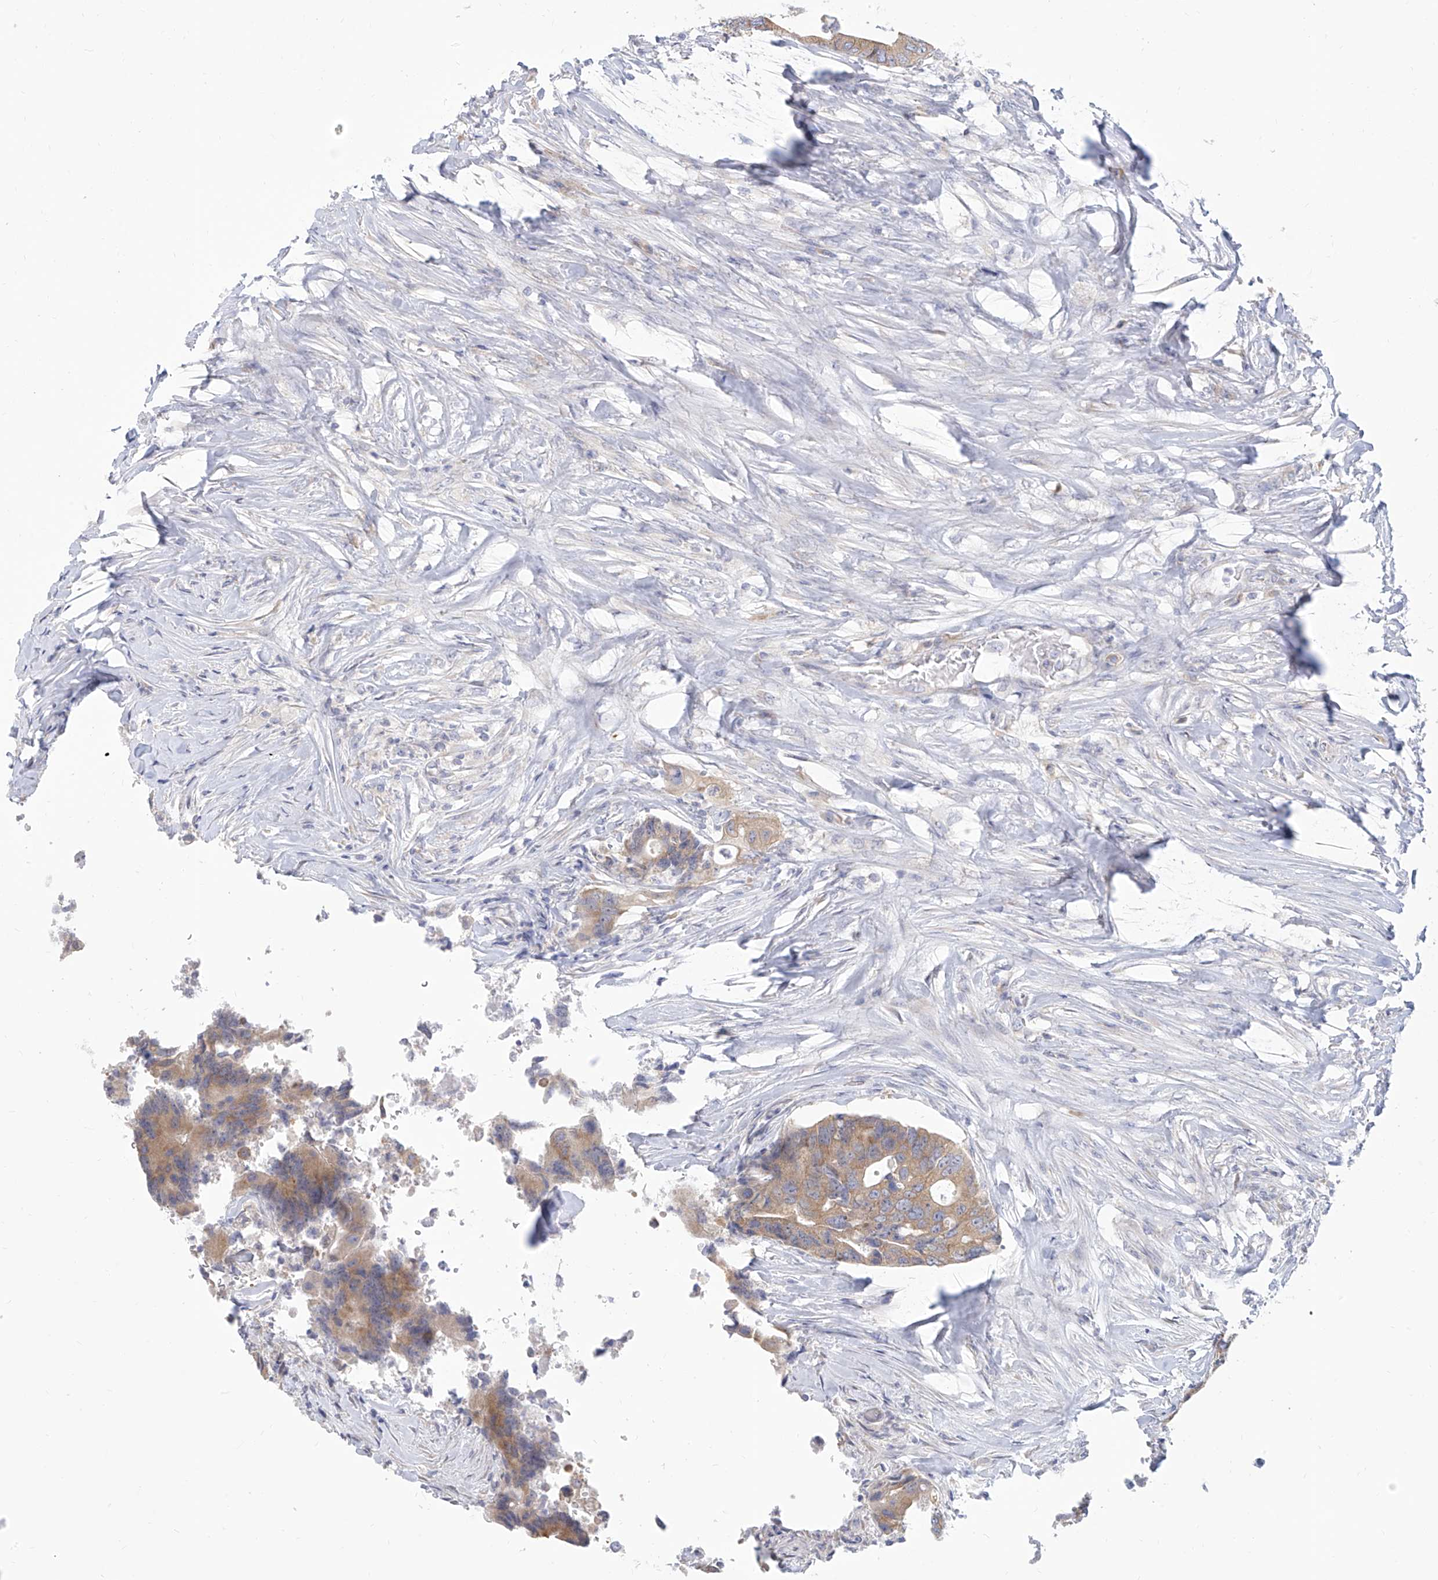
{"staining": {"intensity": "weak", "quantity": ">75%", "location": "cytoplasmic/membranous"}, "tissue": "colorectal cancer", "cell_type": "Tumor cells", "image_type": "cancer", "snomed": [{"axis": "morphology", "description": "Adenocarcinoma, NOS"}, {"axis": "topography", "description": "Colon"}], "caption": "A histopathology image of human colorectal cancer stained for a protein demonstrates weak cytoplasmic/membranous brown staining in tumor cells.", "gene": "FAM83B", "patient": {"sex": "male", "age": 71}}